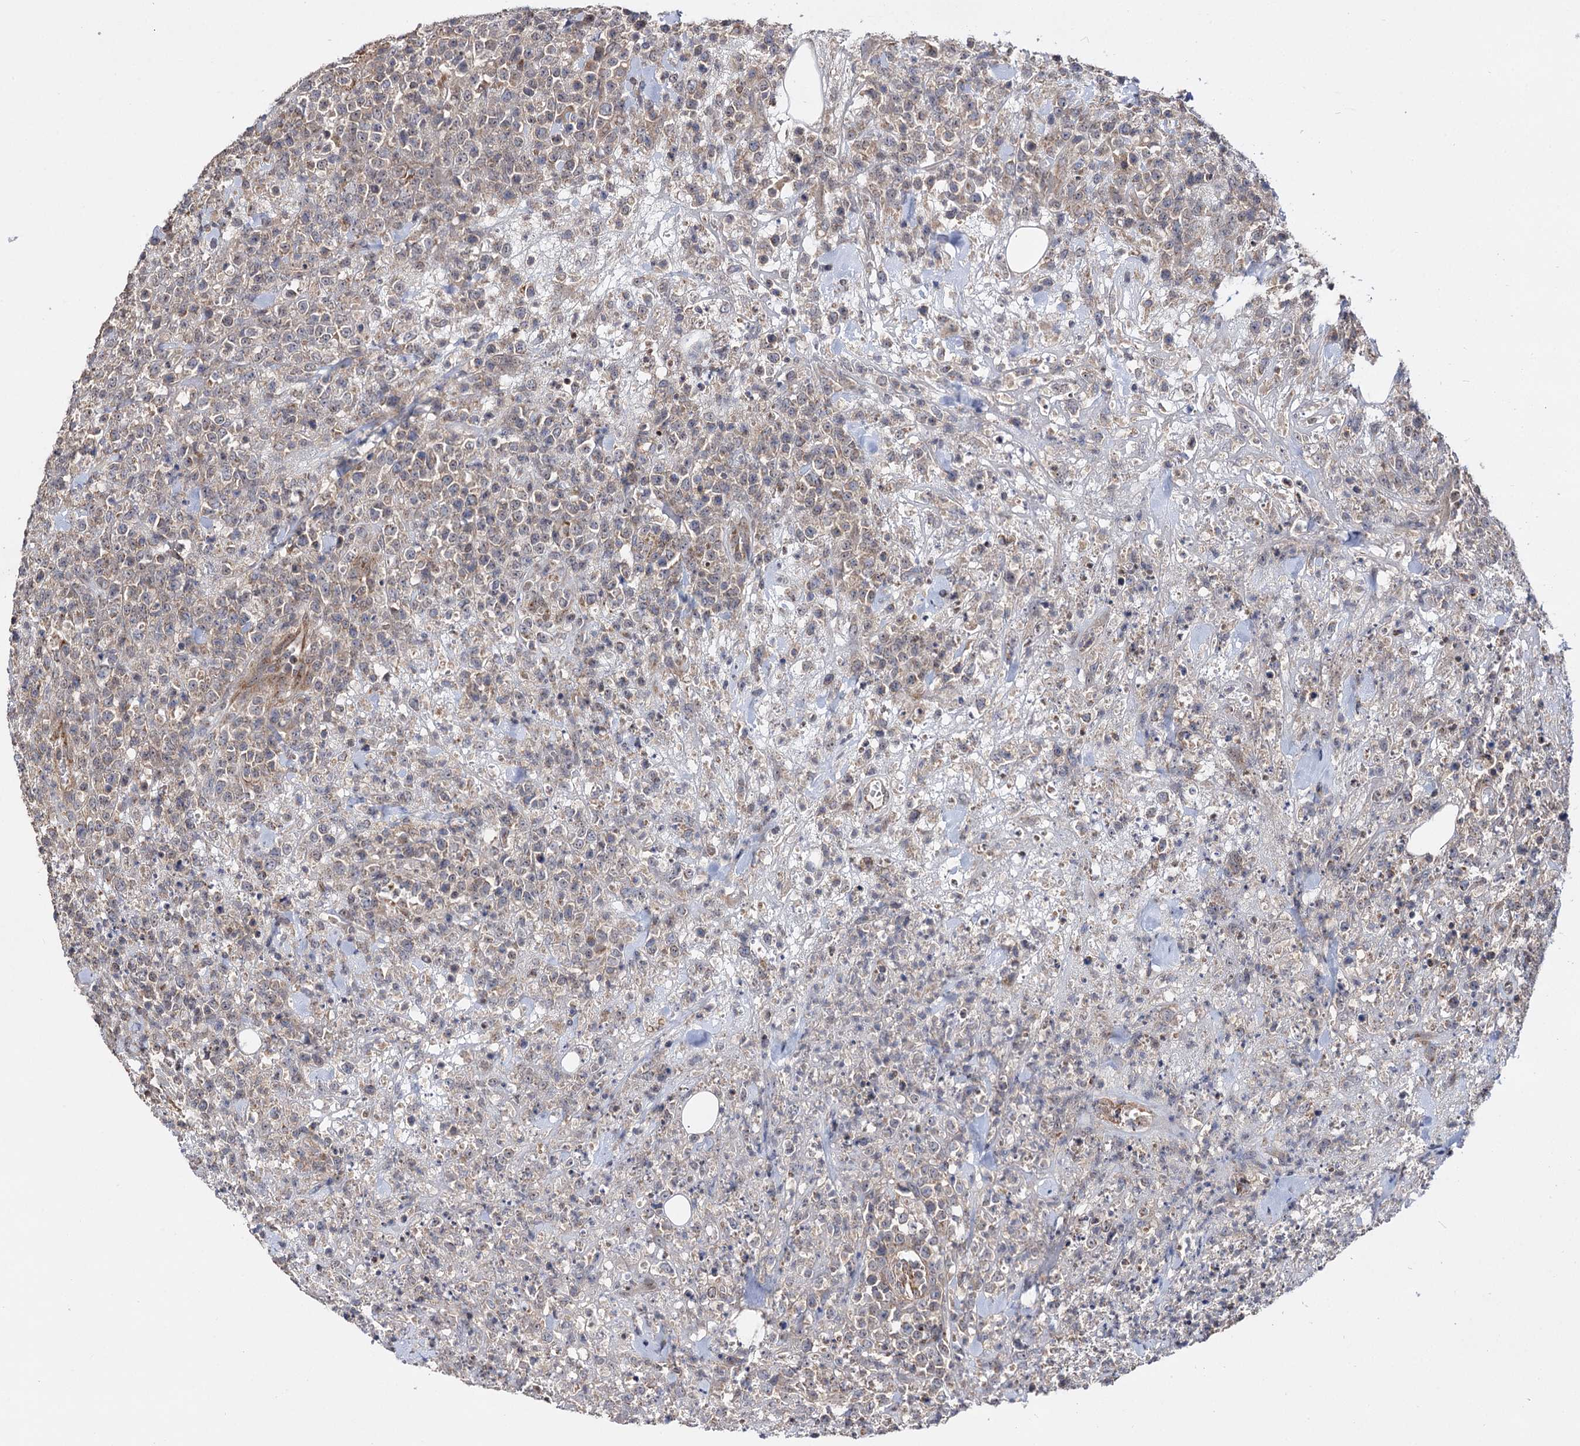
{"staining": {"intensity": "weak", "quantity": "<25%", "location": "cytoplasmic/membranous"}, "tissue": "lymphoma", "cell_type": "Tumor cells", "image_type": "cancer", "snomed": [{"axis": "morphology", "description": "Malignant lymphoma, non-Hodgkin's type, High grade"}, {"axis": "topography", "description": "Colon"}], "caption": "Photomicrograph shows no significant protein positivity in tumor cells of malignant lymphoma, non-Hodgkin's type (high-grade).", "gene": "CEP76", "patient": {"sex": "female", "age": 53}}